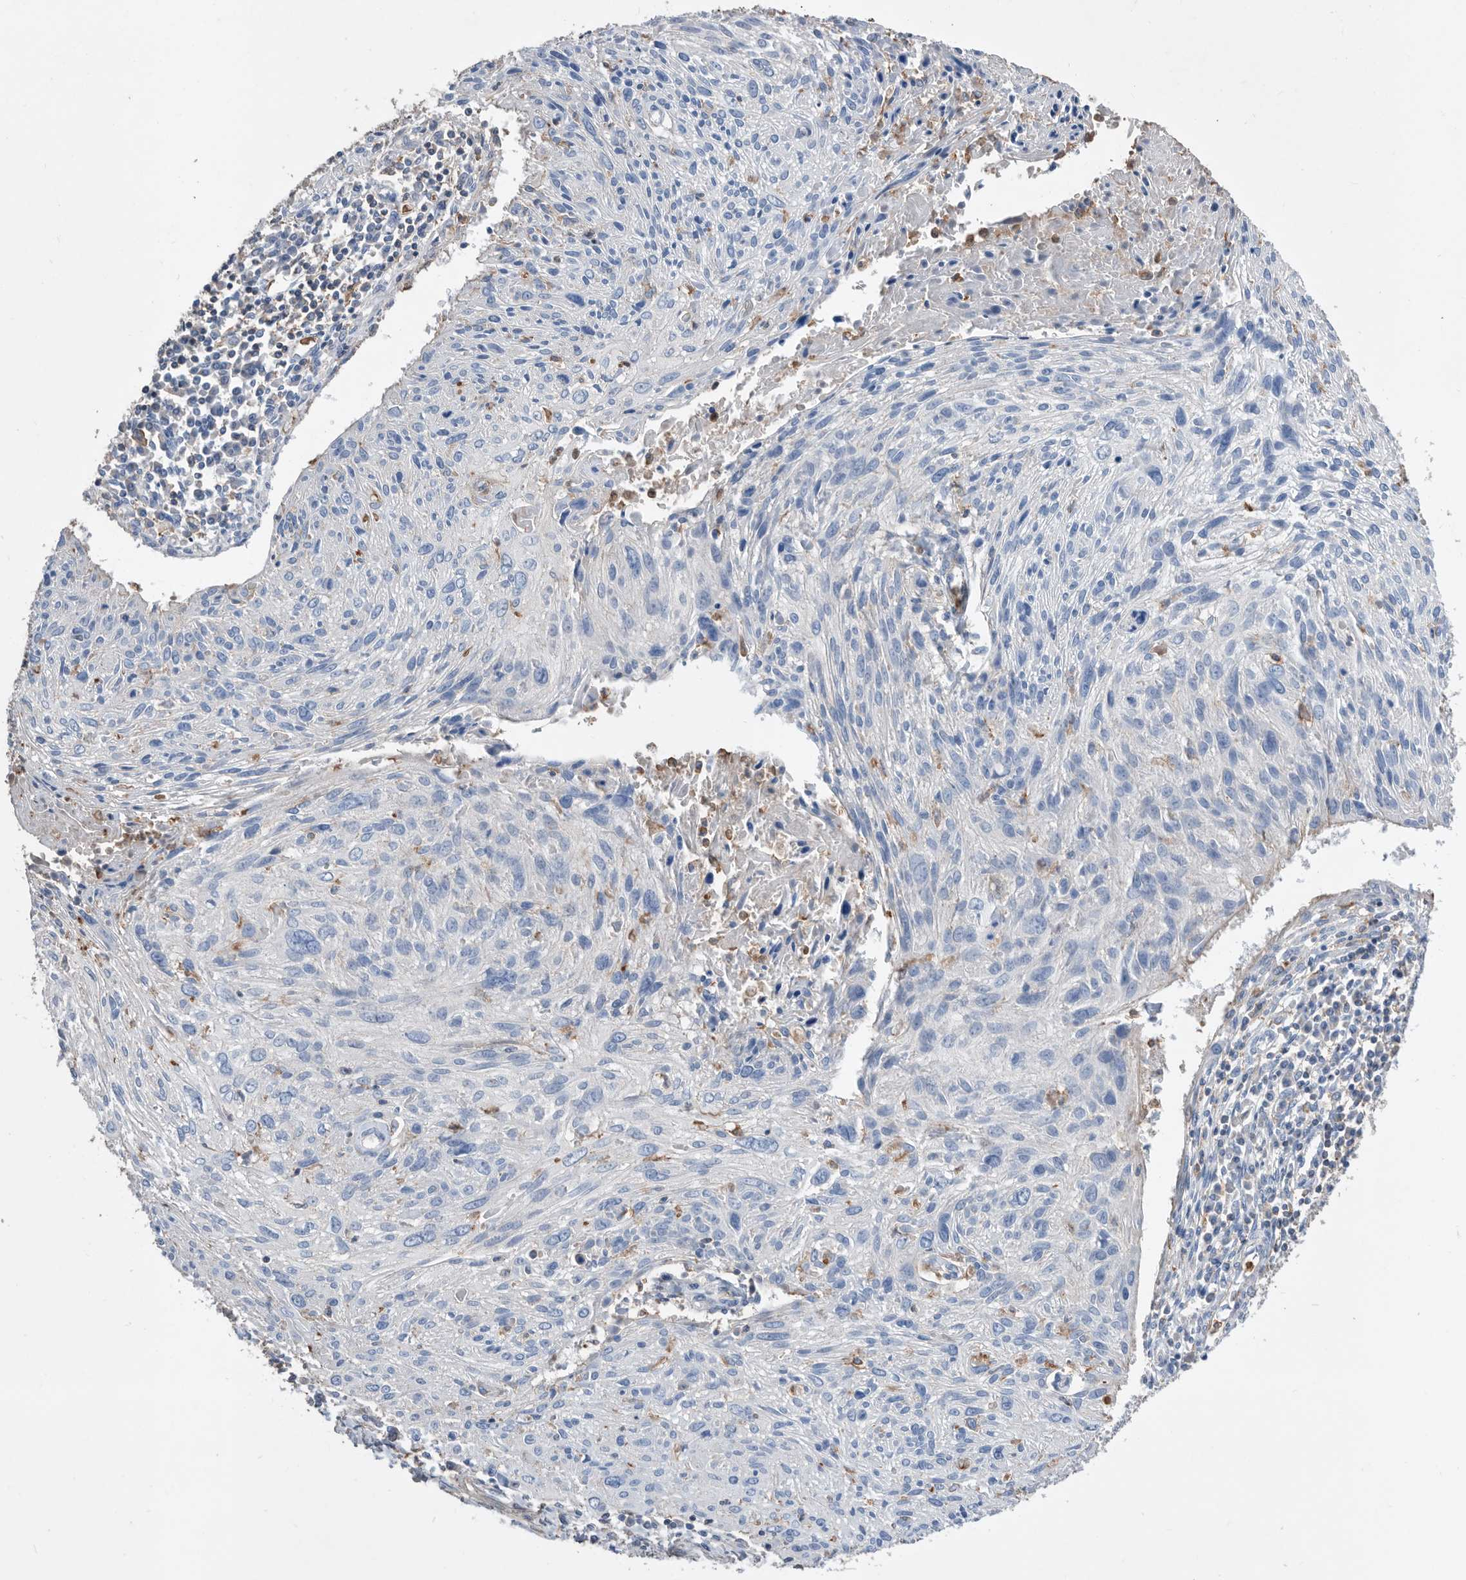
{"staining": {"intensity": "negative", "quantity": "none", "location": "none"}, "tissue": "cervical cancer", "cell_type": "Tumor cells", "image_type": "cancer", "snomed": [{"axis": "morphology", "description": "Squamous cell carcinoma, NOS"}, {"axis": "topography", "description": "Cervix"}], "caption": "Immunohistochemistry of human cervical cancer reveals no expression in tumor cells. Brightfield microscopy of immunohistochemistry (IHC) stained with DAB (brown) and hematoxylin (blue), captured at high magnification.", "gene": "MS4A4A", "patient": {"sex": "female", "age": 51}}